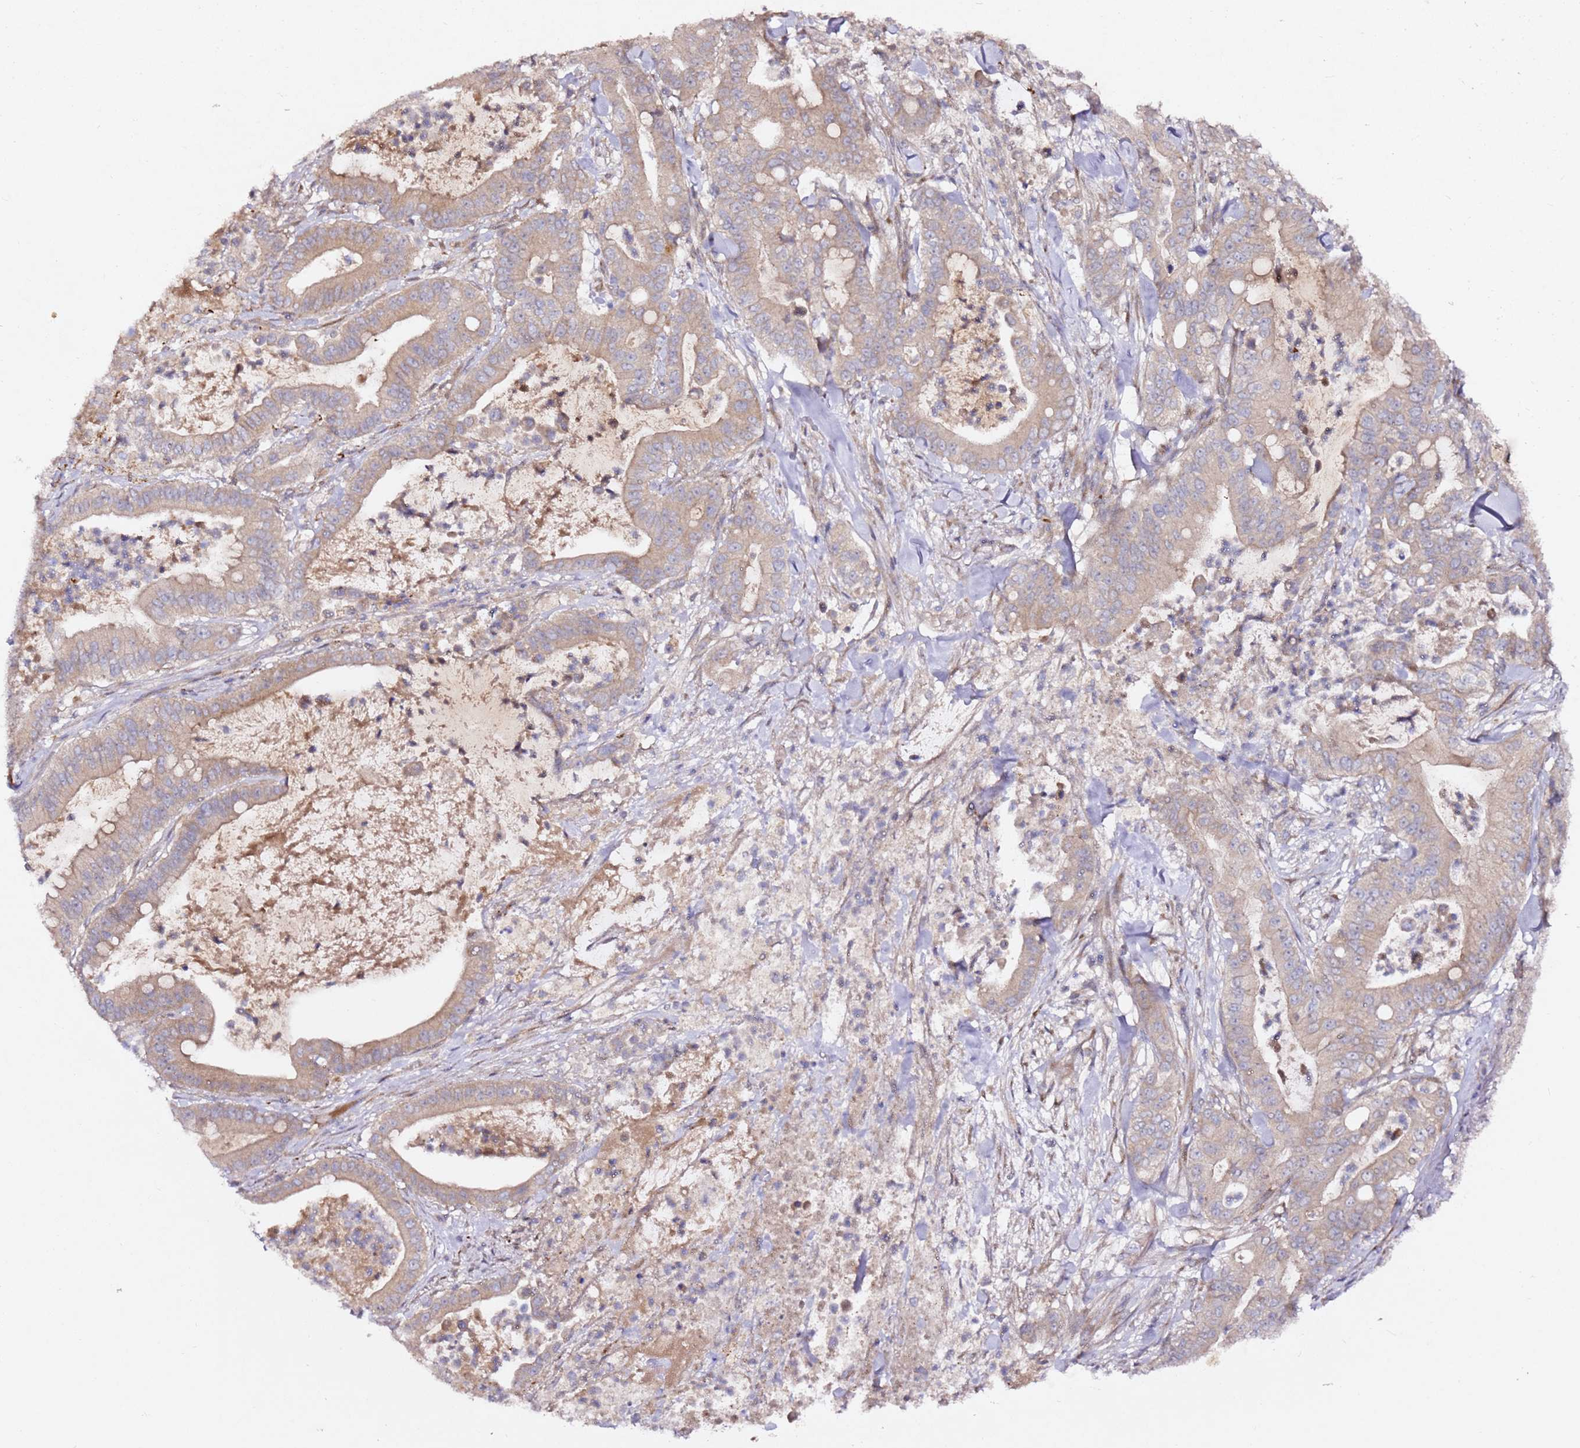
{"staining": {"intensity": "weak", "quantity": ">75%", "location": "cytoplasmic/membranous"}, "tissue": "pancreatic cancer", "cell_type": "Tumor cells", "image_type": "cancer", "snomed": [{"axis": "morphology", "description": "Adenocarcinoma, NOS"}, {"axis": "topography", "description": "Pancreas"}], "caption": "Pancreatic cancer (adenocarcinoma) tissue shows weak cytoplasmic/membranous expression in about >75% of tumor cells, visualized by immunohistochemistry.", "gene": "ALG11", "patient": {"sex": "male", "age": 71}}